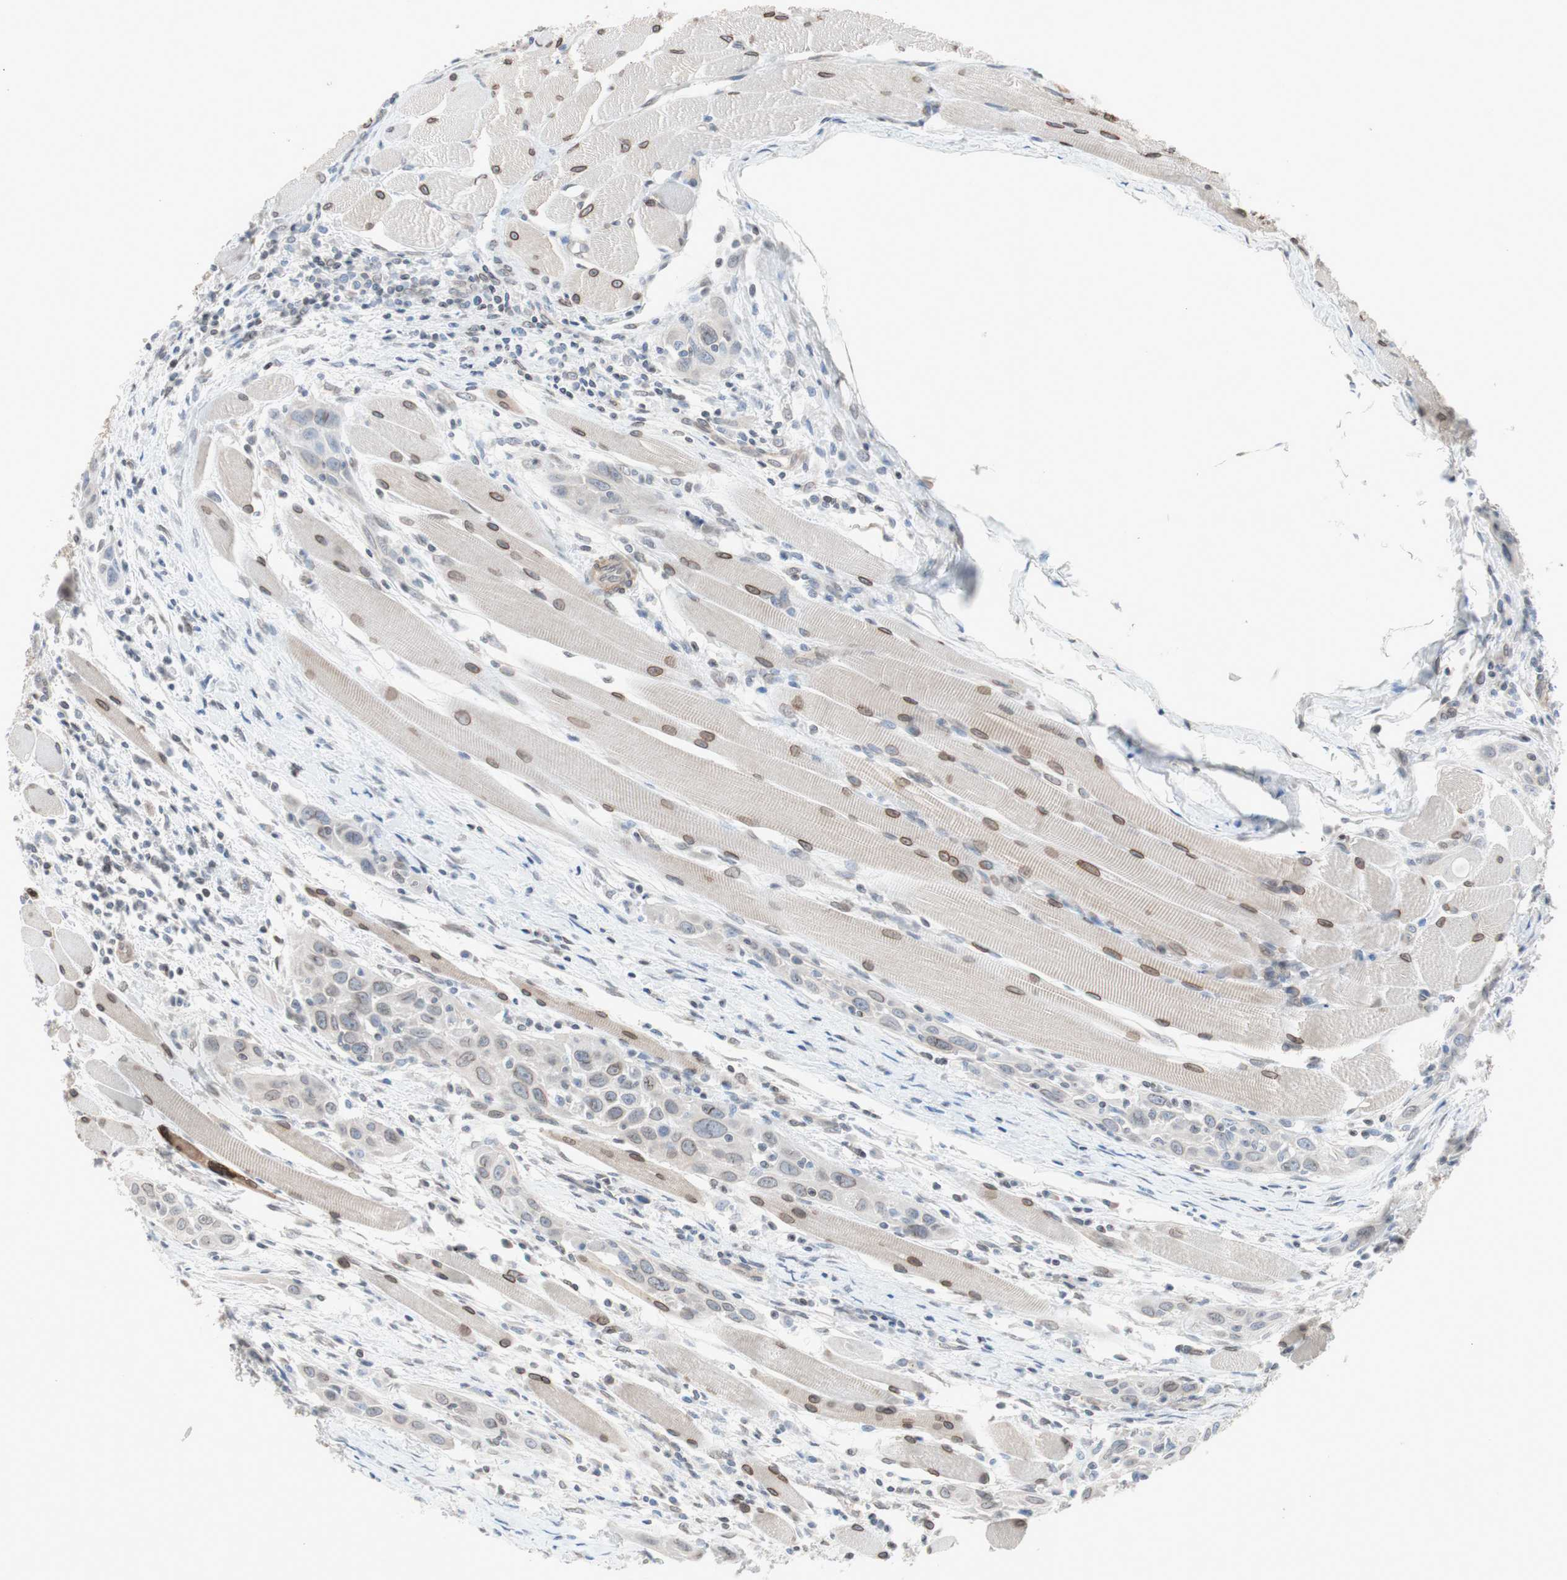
{"staining": {"intensity": "weak", "quantity": "25%-75%", "location": "cytoplasmic/membranous,nuclear"}, "tissue": "head and neck cancer", "cell_type": "Tumor cells", "image_type": "cancer", "snomed": [{"axis": "morphology", "description": "Squamous cell carcinoma, NOS"}, {"axis": "topography", "description": "Oral tissue"}, {"axis": "topography", "description": "Head-Neck"}], "caption": "The immunohistochemical stain highlights weak cytoplasmic/membranous and nuclear positivity in tumor cells of head and neck squamous cell carcinoma tissue. (DAB (3,3'-diaminobenzidine) = brown stain, brightfield microscopy at high magnification).", "gene": "ARNT2", "patient": {"sex": "female", "age": 50}}